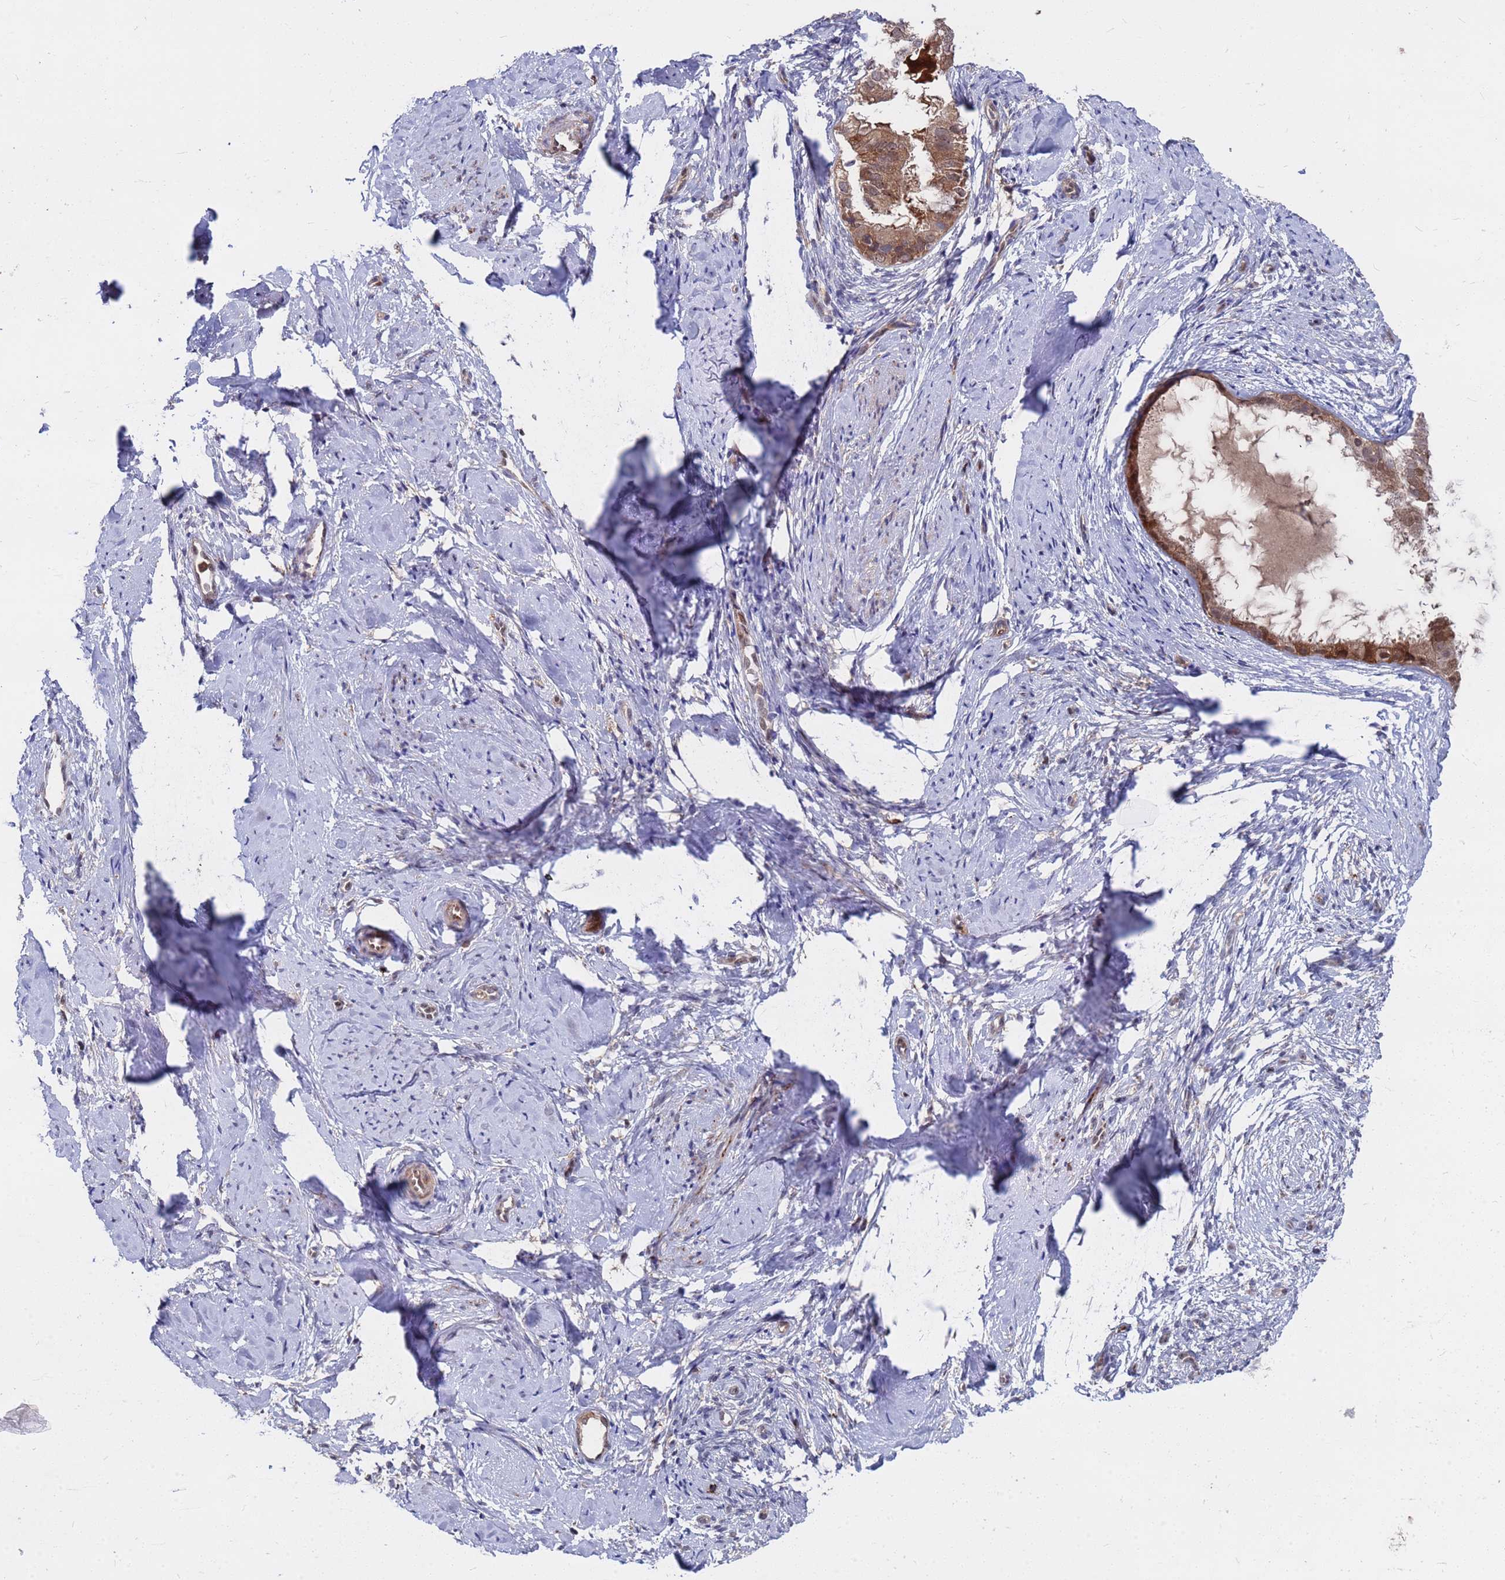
{"staining": {"intensity": "strong", "quantity": ">75%", "location": "cytoplasmic/membranous,nuclear"}, "tissue": "cervix", "cell_type": "Glandular cells", "image_type": "normal", "snomed": [{"axis": "morphology", "description": "Normal tissue, NOS"}, {"axis": "topography", "description": "Cervix"}], "caption": "Cervix stained for a protein (brown) displays strong cytoplasmic/membranous,nuclear positive positivity in about >75% of glandular cells.", "gene": "TMBIM6", "patient": {"sex": "female", "age": 57}}